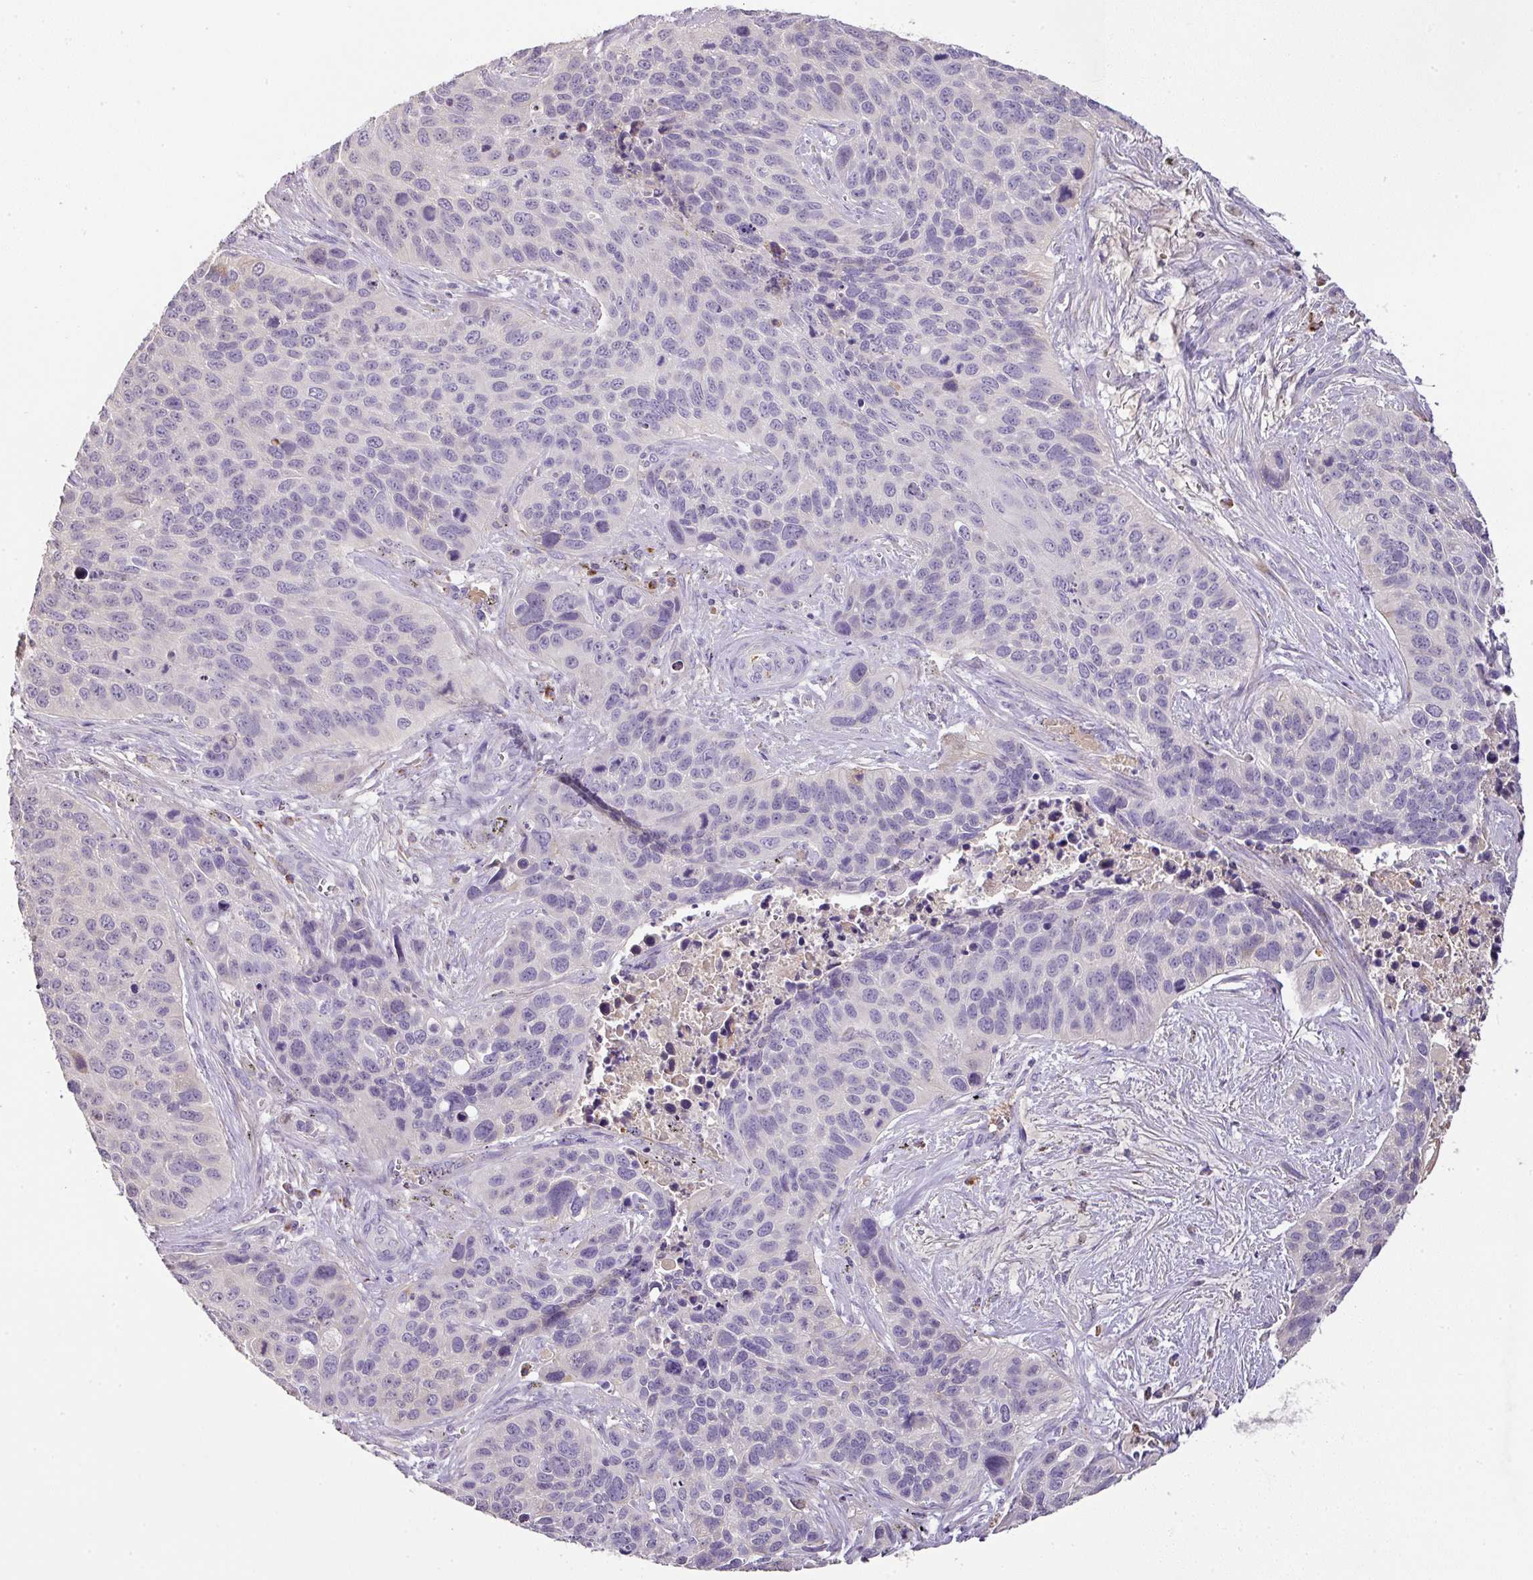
{"staining": {"intensity": "negative", "quantity": "none", "location": "none"}, "tissue": "lung cancer", "cell_type": "Tumor cells", "image_type": "cancer", "snomed": [{"axis": "morphology", "description": "Squamous cell carcinoma, NOS"}, {"axis": "topography", "description": "Lung"}], "caption": "This is an IHC image of human lung cancer. There is no staining in tumor cells.", "gene": "CCZ1", "patient": {"sex": "male", "age": 62}}